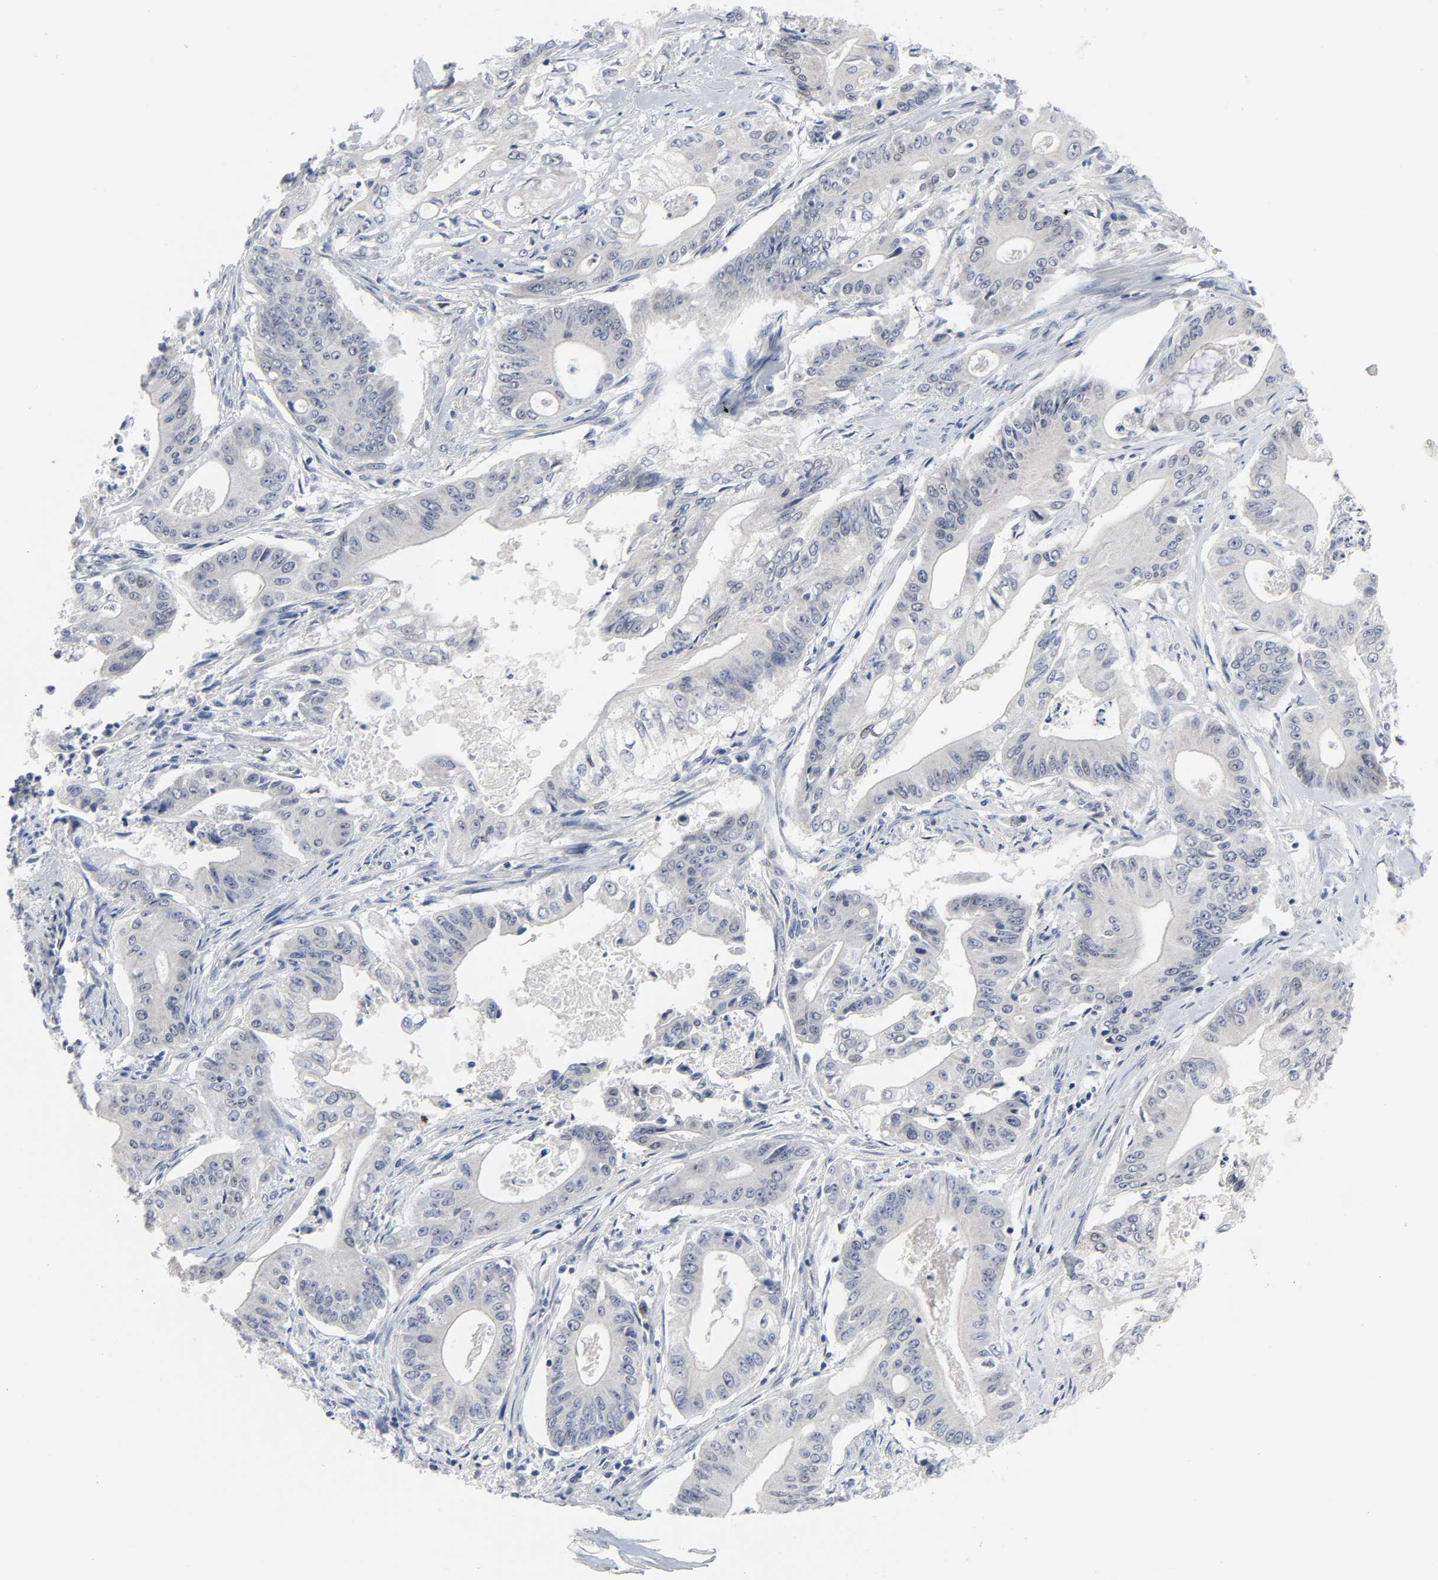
{"staining": {"intensity": "negative", "quantity": "none", "location": "none"}, "tissue": "pancreatic cancer", "cell_type": "Tumor cells", "image_type": "cancer", "snomed": [{"axis": "morphology", "description": "Normal tissue, NOS"}, {"axis": "topography", "description": "Lymph node"}], "caption": "Protein analysis of pancreatic cancer shows no significant staining in tumor cells.", "gene": "WEE1", "patient": {"sex": "male", "age": 62}}